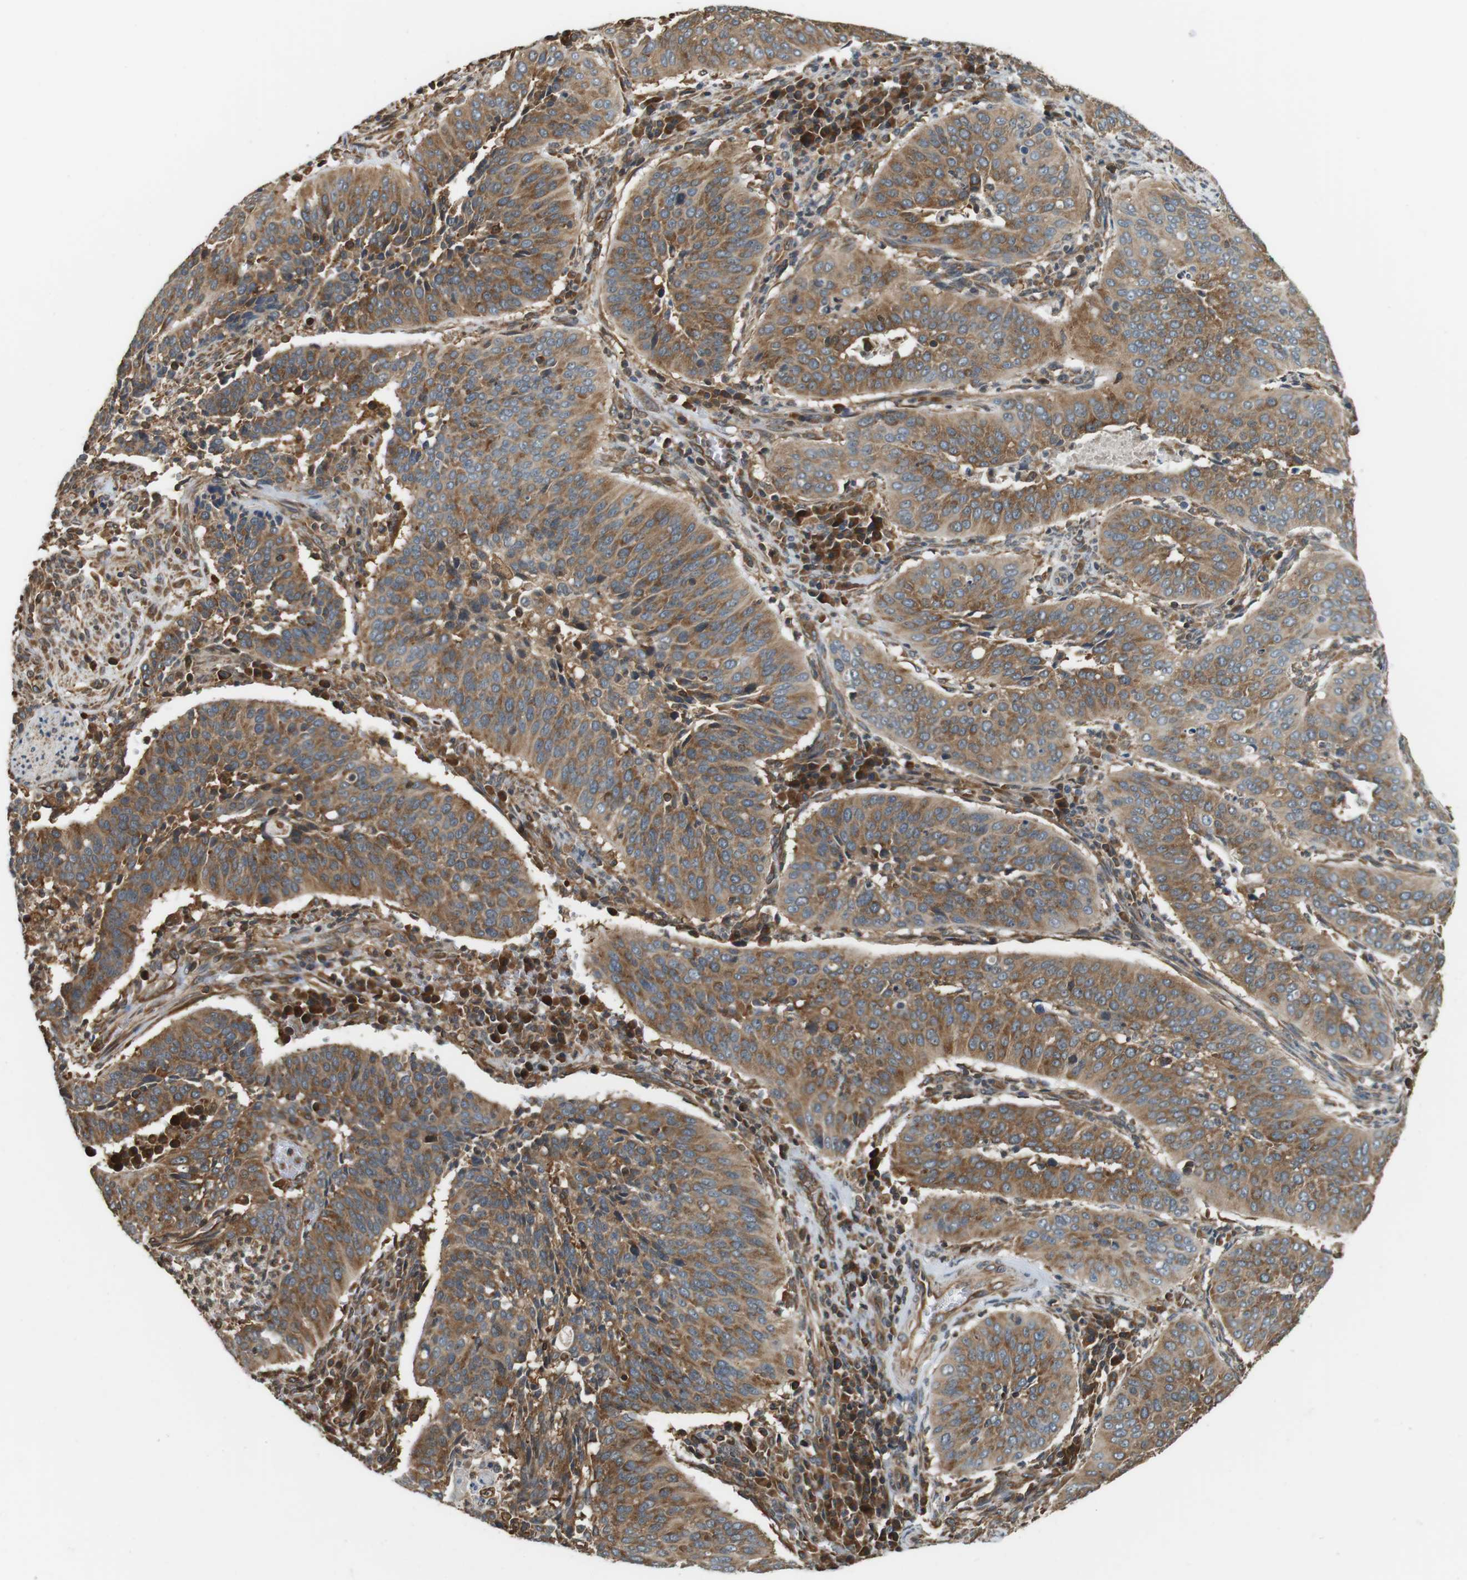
{"staining": {"intensity": "moderate", "quantity": ">75%", "location": "cytoplasmic/membranous"}, "tissue": "cervical cancer", "cell_type": "Tumor cells", "image_type": "cancer", "snomed": [{"axis": "morphology", "description": "Normal tissue, NOS"}, {"axis": "morphology", "description": "Squamous cell carcinoma, NOS"}, {"axis": "topography", "description": "Cervix"}], "caption": "Cervical cancer stained with DAB immunohistochemistry exhibits medium levels of moderate cytoplasmic/membranous positivity in approximately >75% of tumor cells.", "gene": "PA2G4", "patient": {"sex": "female", "age": 39}}